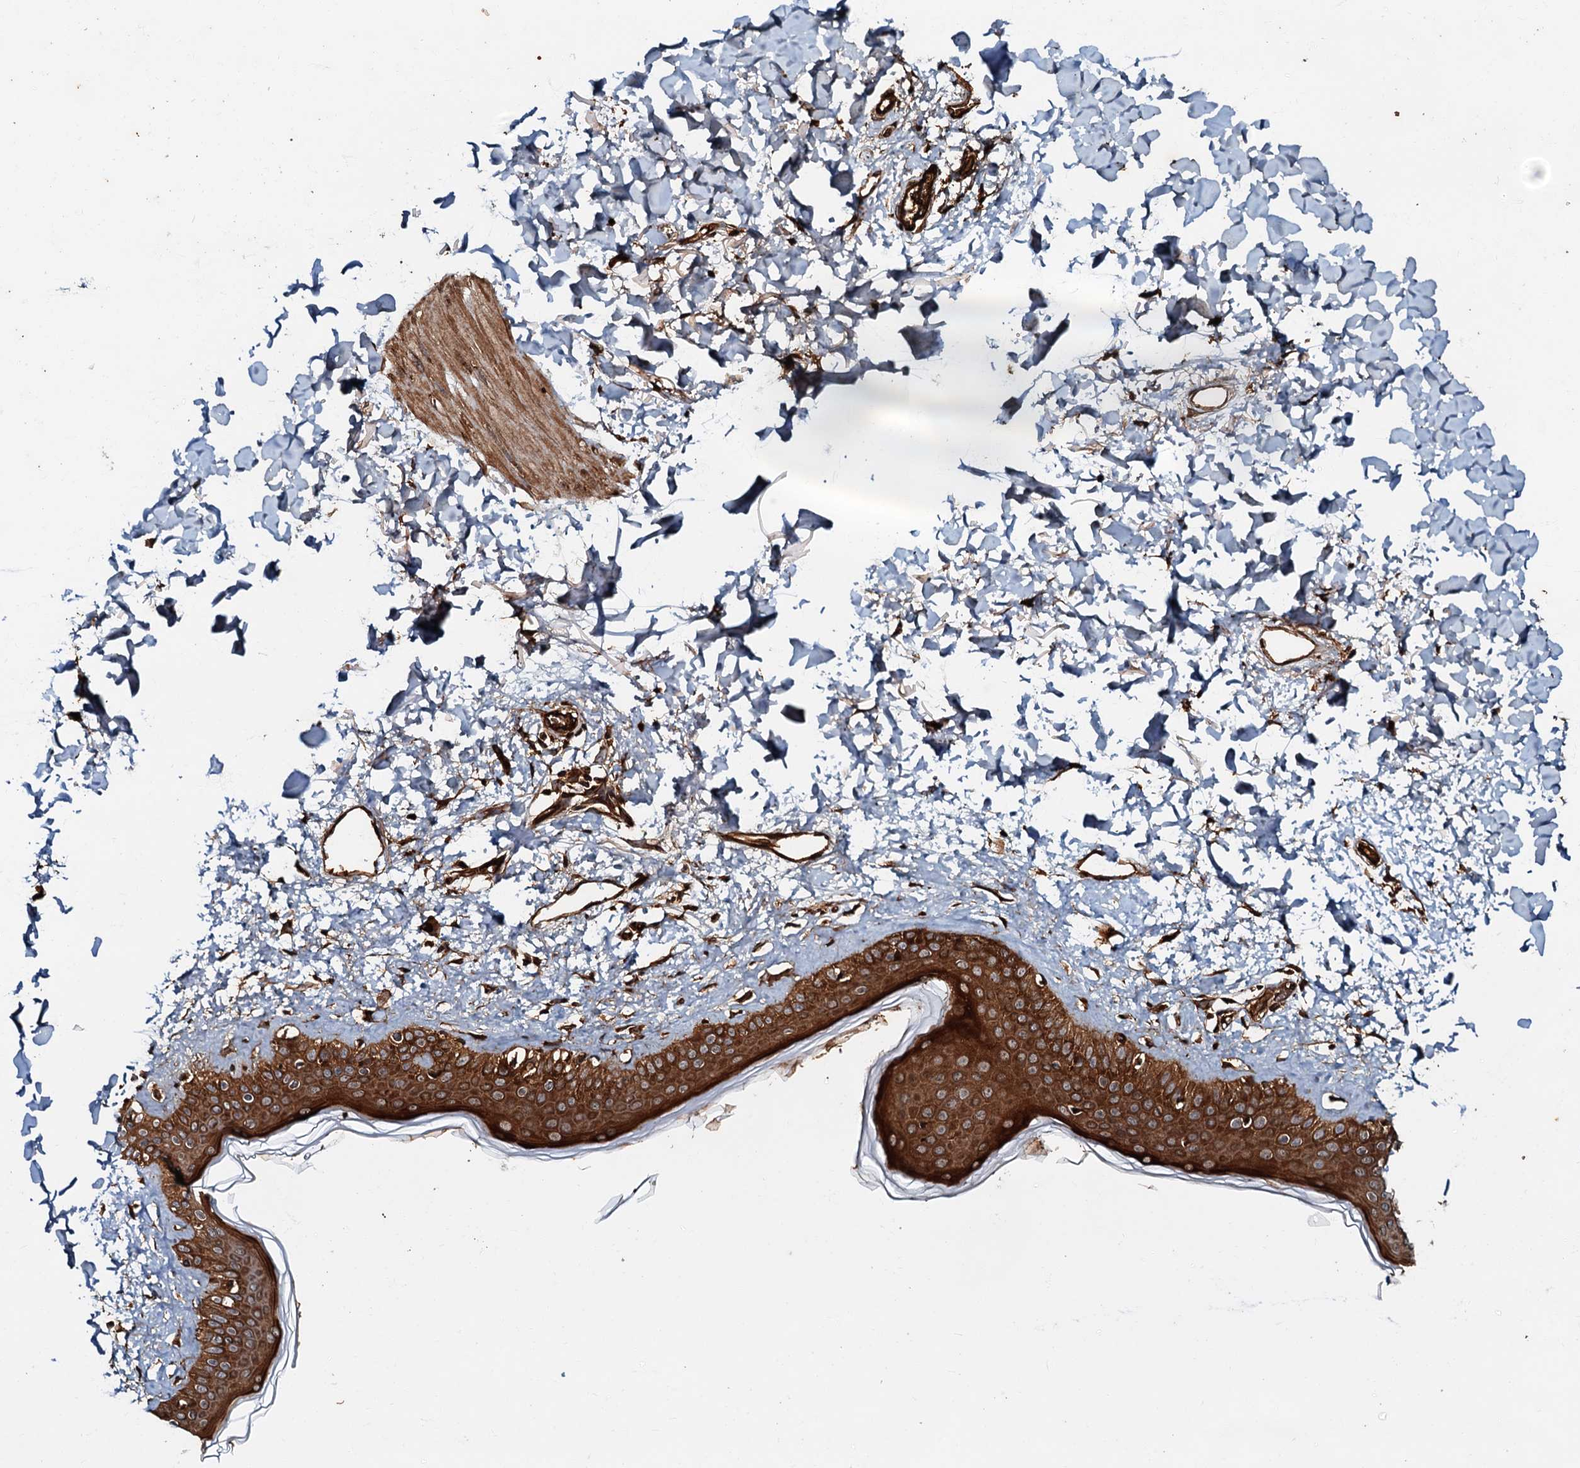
{"staining": {"intensity": "strong", "quantity": ">75%", "location": "cytoplasmic/membranous"}, "tissue": "skin", "cell_type": "Fibroblasts", "image_type": "normal", "snomed": [{"axis": "morphology", "description": "Normal tissue, NOS"}, {"axis": "topography", "description": "Skin"}], "caption": "Fibroblasts reveal strong cytoplasmic/membranous expression in about >75% of cells in normal skin.", "gene": "BLOC1S6", "patient": {"sex": "female", "age": 58}}